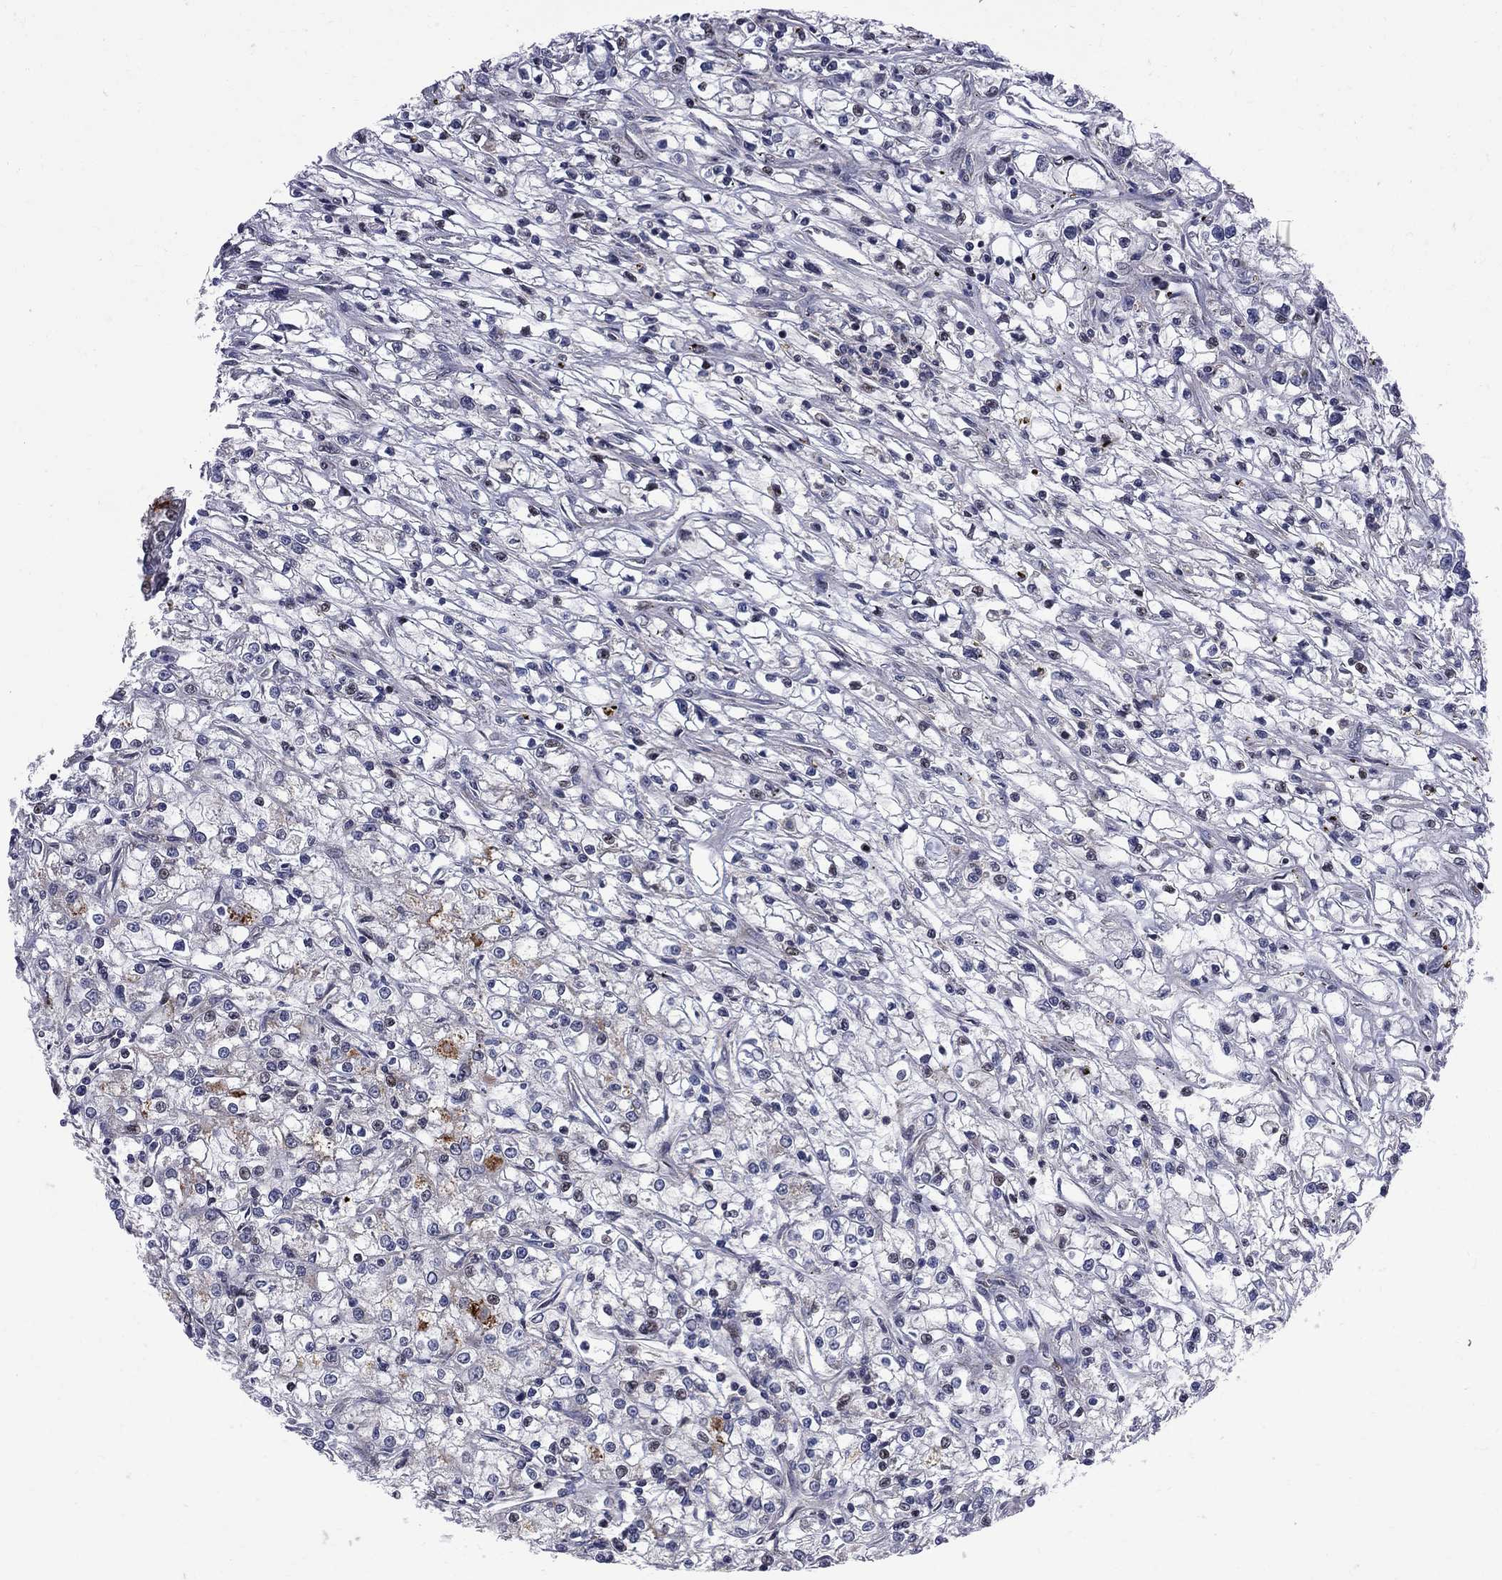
{"staining": {"intensity": "negative", "quantity": "none", "location": "none"}, "tissue": "renal cancer", "cell_type": "Tumor cells", "image_type": "cancer", "snomed": [{"axis": "morphology", "description": "Adenocarcinoma, NOS"}, {"axis": "topography", "description": "Kidney"}], "caption": "Tumor cells show no significant protein staining in adenocarcinoma (renal).", "gene": "CNOT11", "patient": {"sex": "female", "age": 59}}